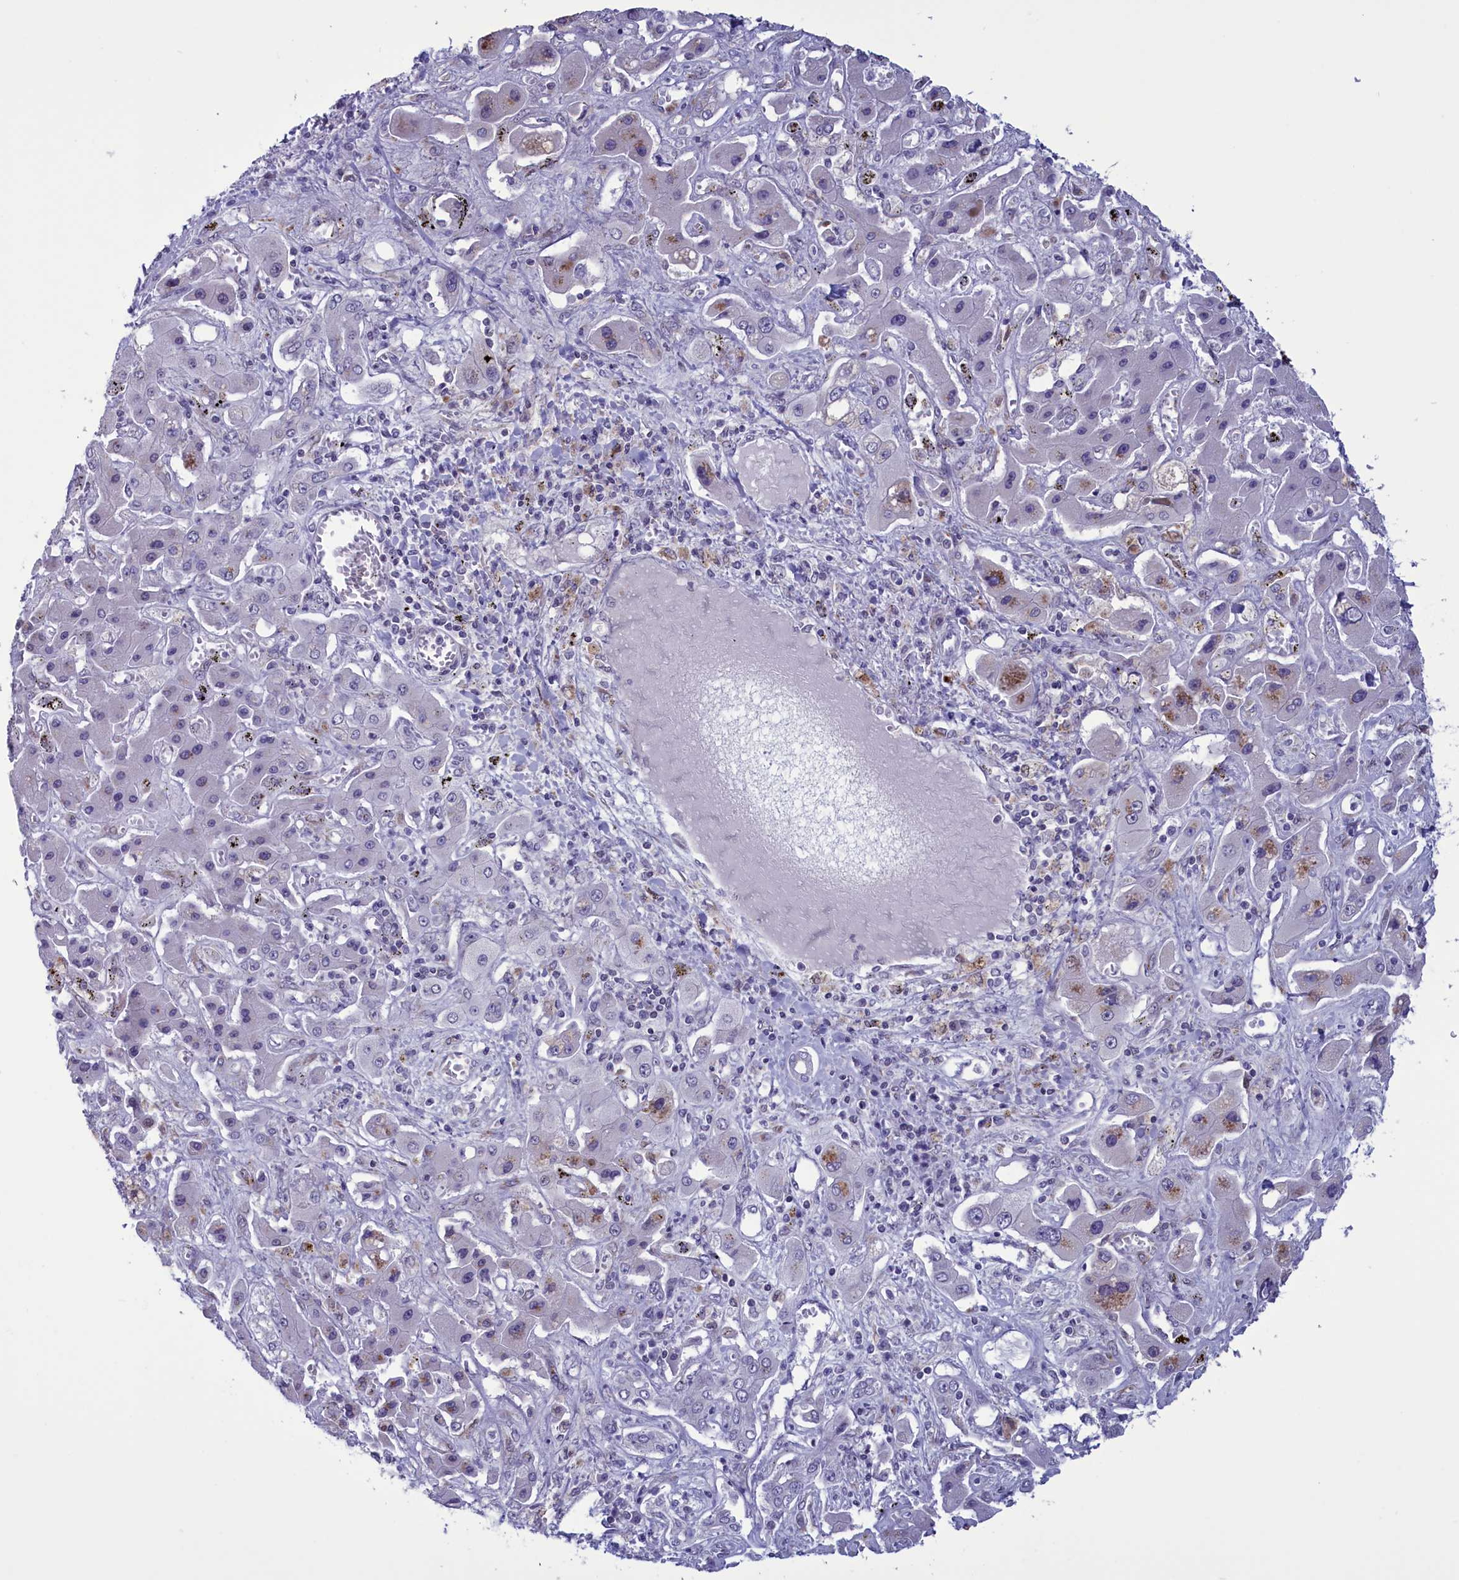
{"staining": {"intensity": "negative", "quantity": "none", "location": "none"}, "tissue": "liver cancer", "cell_type": "Tumor cells", "image_type": "cancer", "snomed": [{"axis": "morphology", "description": "Cholangiocarcinoma"}, {"axis": "topography", "description": "Liver"}], "caption": "DAB (3,3'-diaminobenzidine) immunohistochemical staining of human cholangiocarcinoma (liver) displays no significant staining in tumor cells.", "gene": "PARS2", "patient": {"sex": "male", "age": 67}}